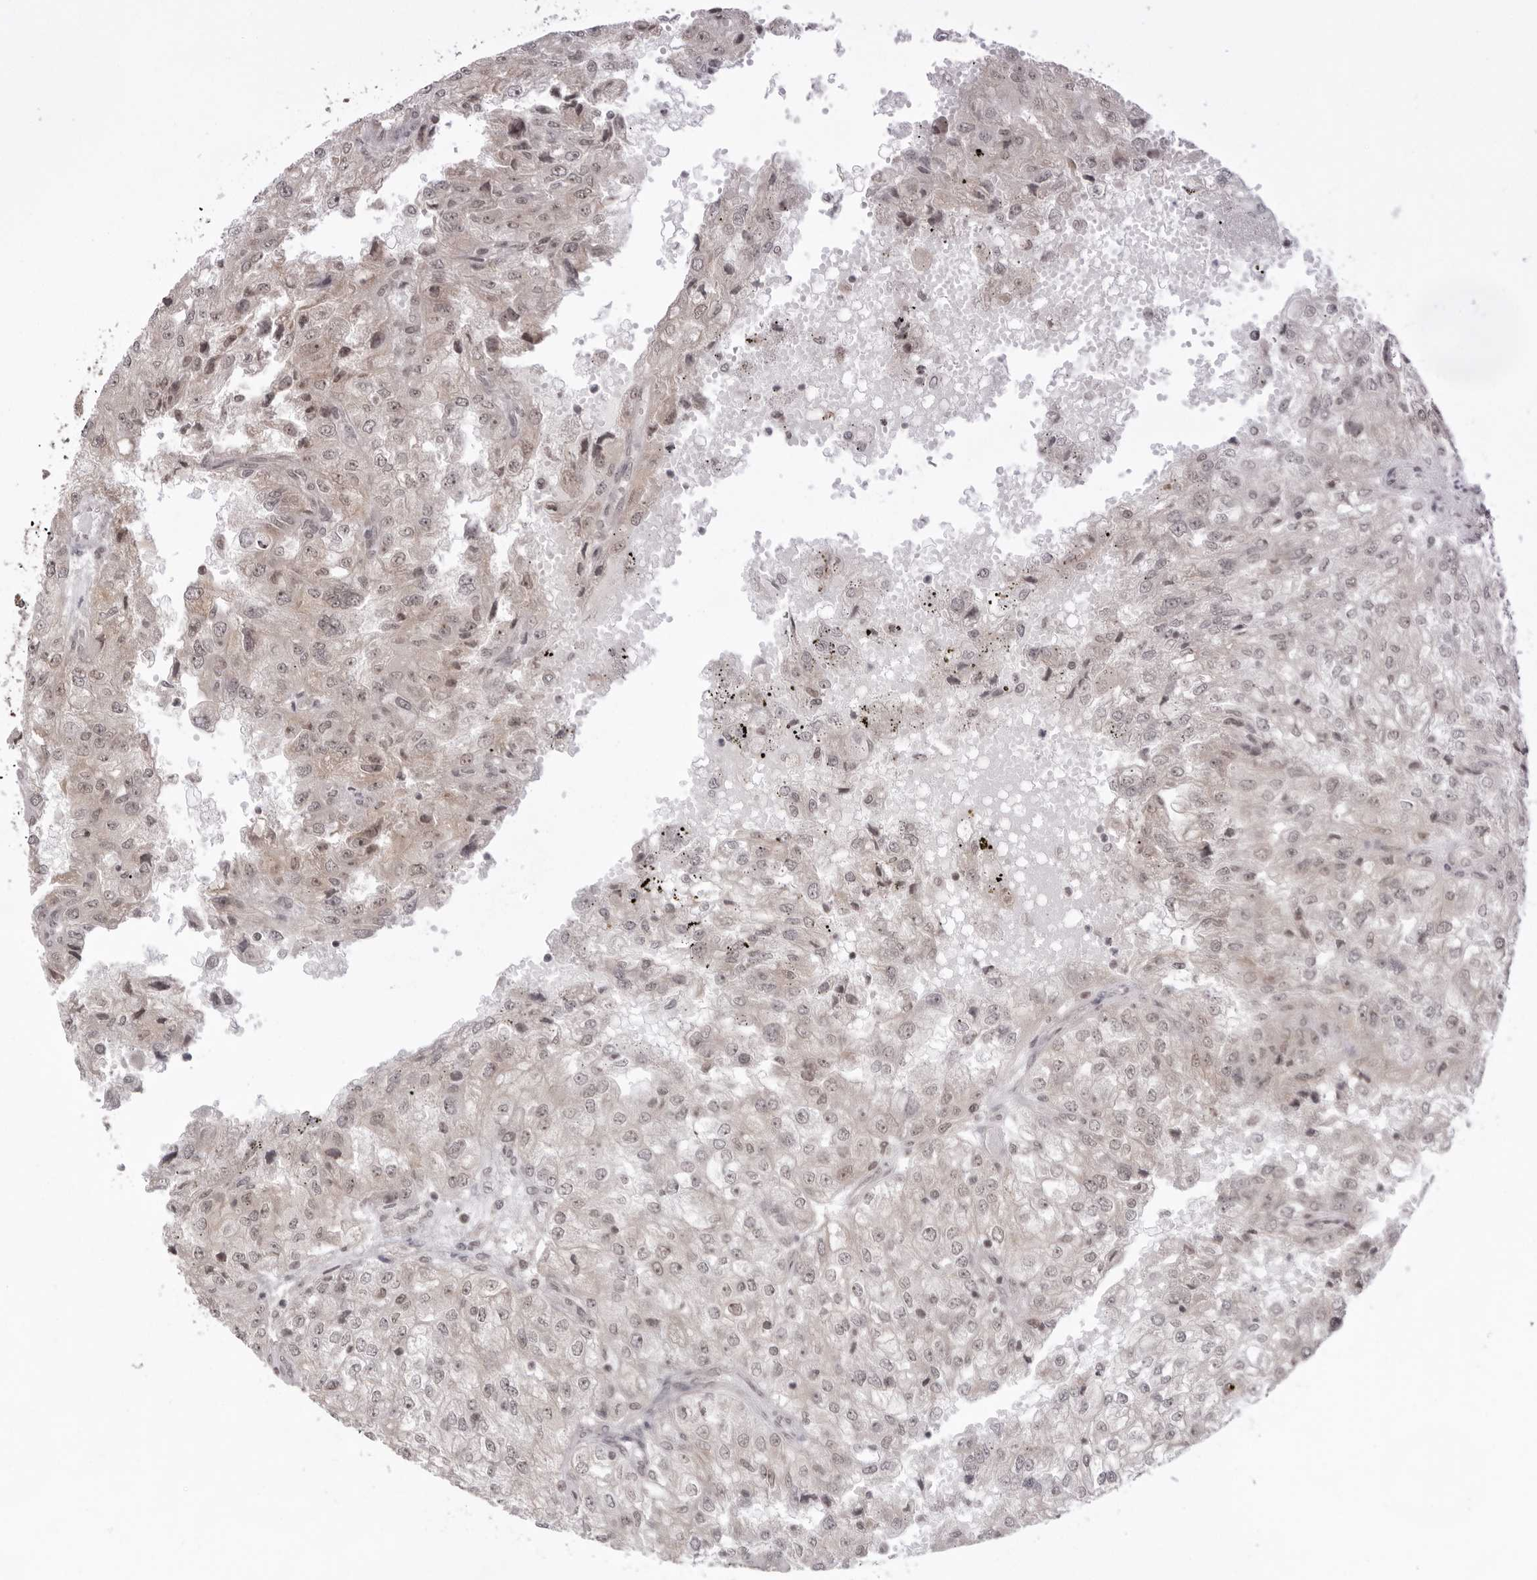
{"staining": {"intensity": "weak", "quantity": "25%-75%", "location": "cytoplasmic/membranous,nuclear"}, "tissue": "renal cancer", "cell_type": "Tumor cells", "image_type": "cancer", "snomed": [{"axis": "morphology", "description": "Adenocarcinoma, NOS"}, {"axis": "topography", "description": "Kidney"}], "caption": "High-power microscopy captured an immunohistochemistry micrograph of renal adenocarcinoma, revealing weak cytoplasmic/membranous and nuclear positivity in approximately 25%-75% of tumor cells.", "gene": "EXOSC10", "patient": {"sex": "female", "age": 54}}